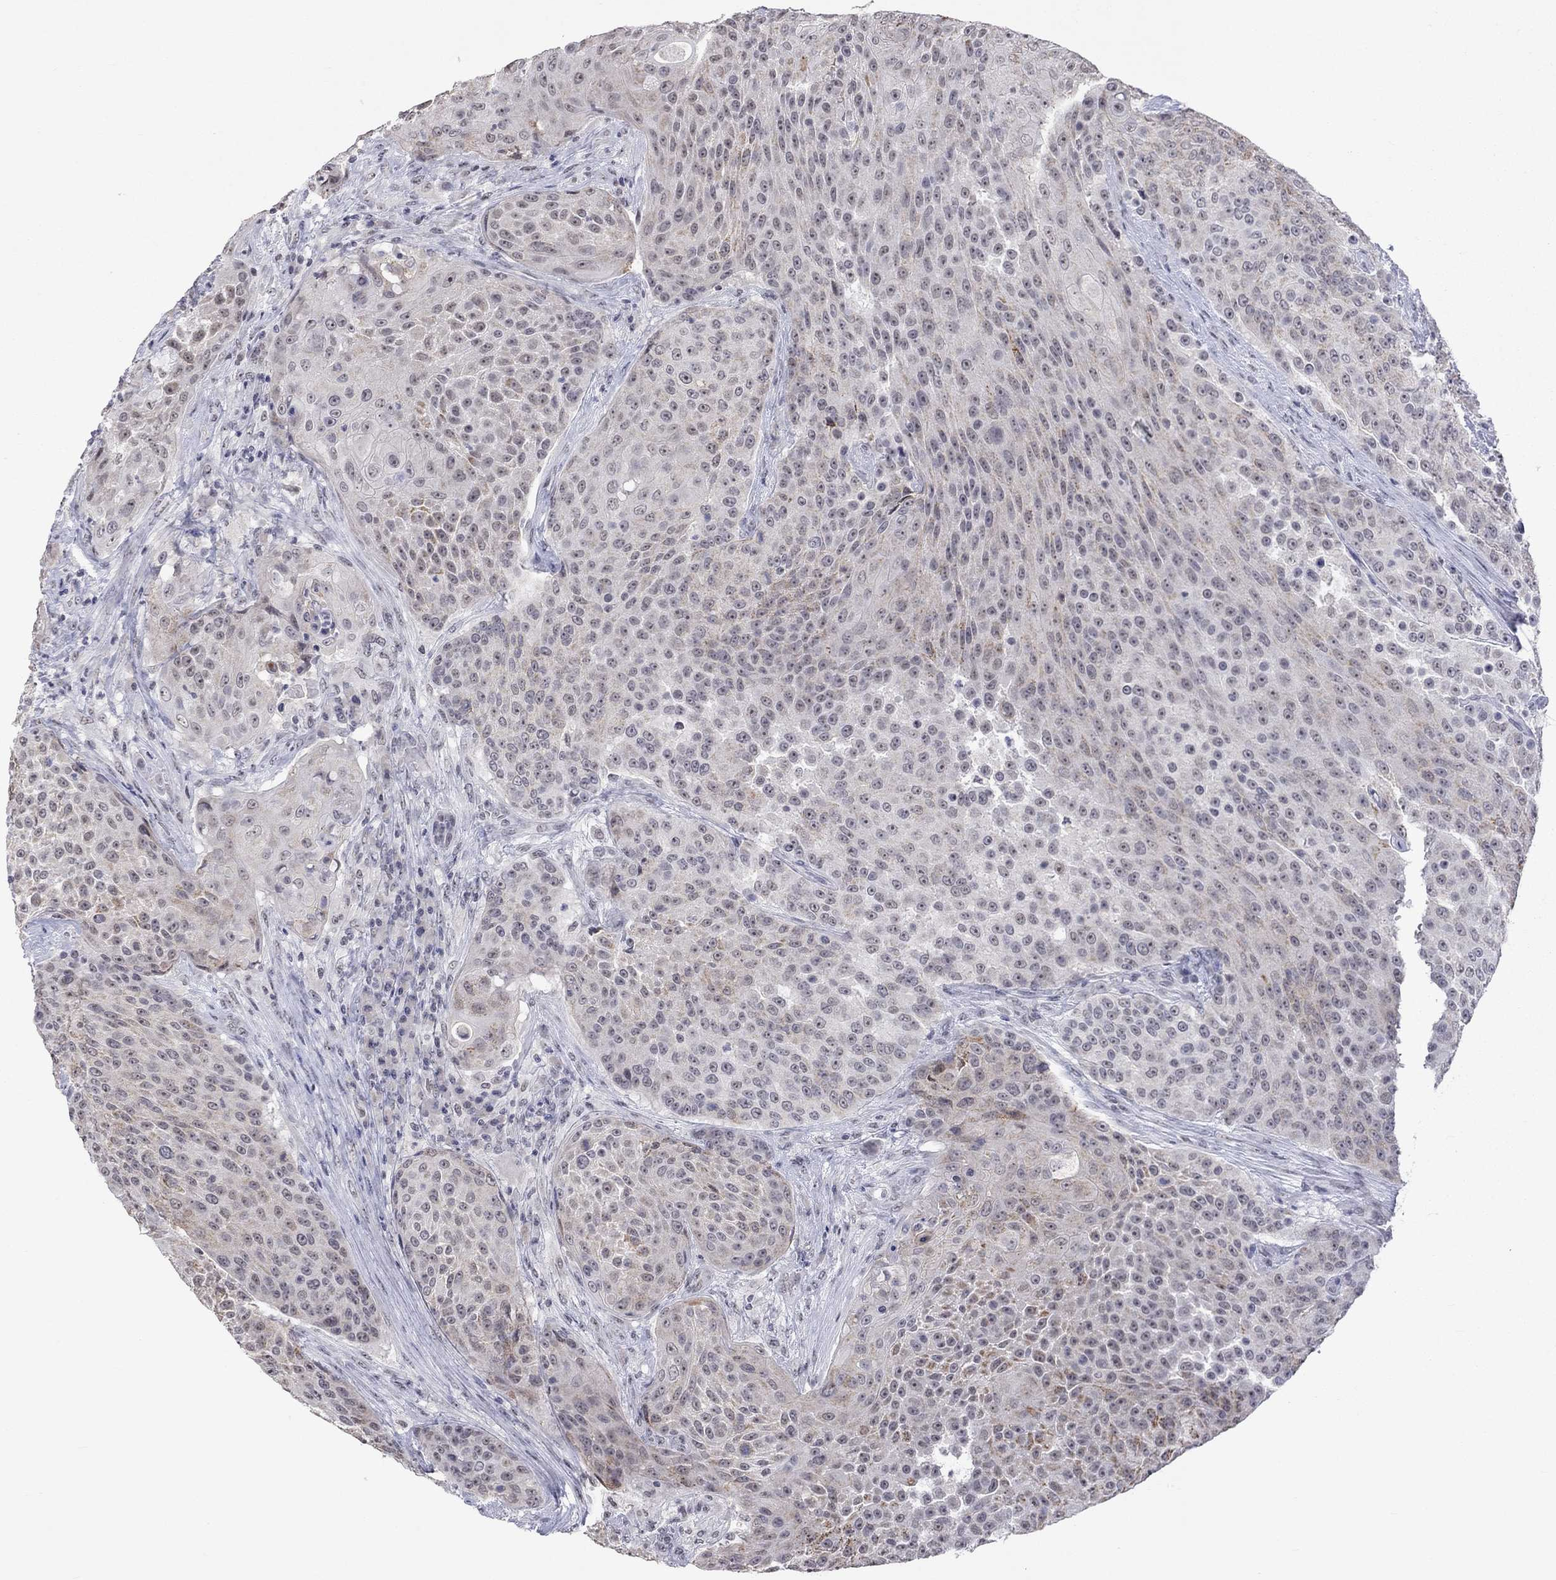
{"staining": {"intensity": "weak", "quantity": "<25%", "location": "cytoplasmic/membranous"}, "tissue": "urothelial cancer", "cell_type": "Tumor cells", "image_type": "cancer", "snomed": [{"axis": "morphology", "description": "Urothelial carcinoma, High grade"}, {"axis": "topography", "description": "Urinary bladder"}], "caption": "A photomicrograph of urothelial cancer stained for a protein reveals no brown staining in tumor cells. The staining is performed using DAB (3,3'-diaminobenzidine) brown chromogen with nuclei counter-stained in using hematoxylin.", "gene": "TMEM143", "patient": {"sex": "female", "age": 63}}